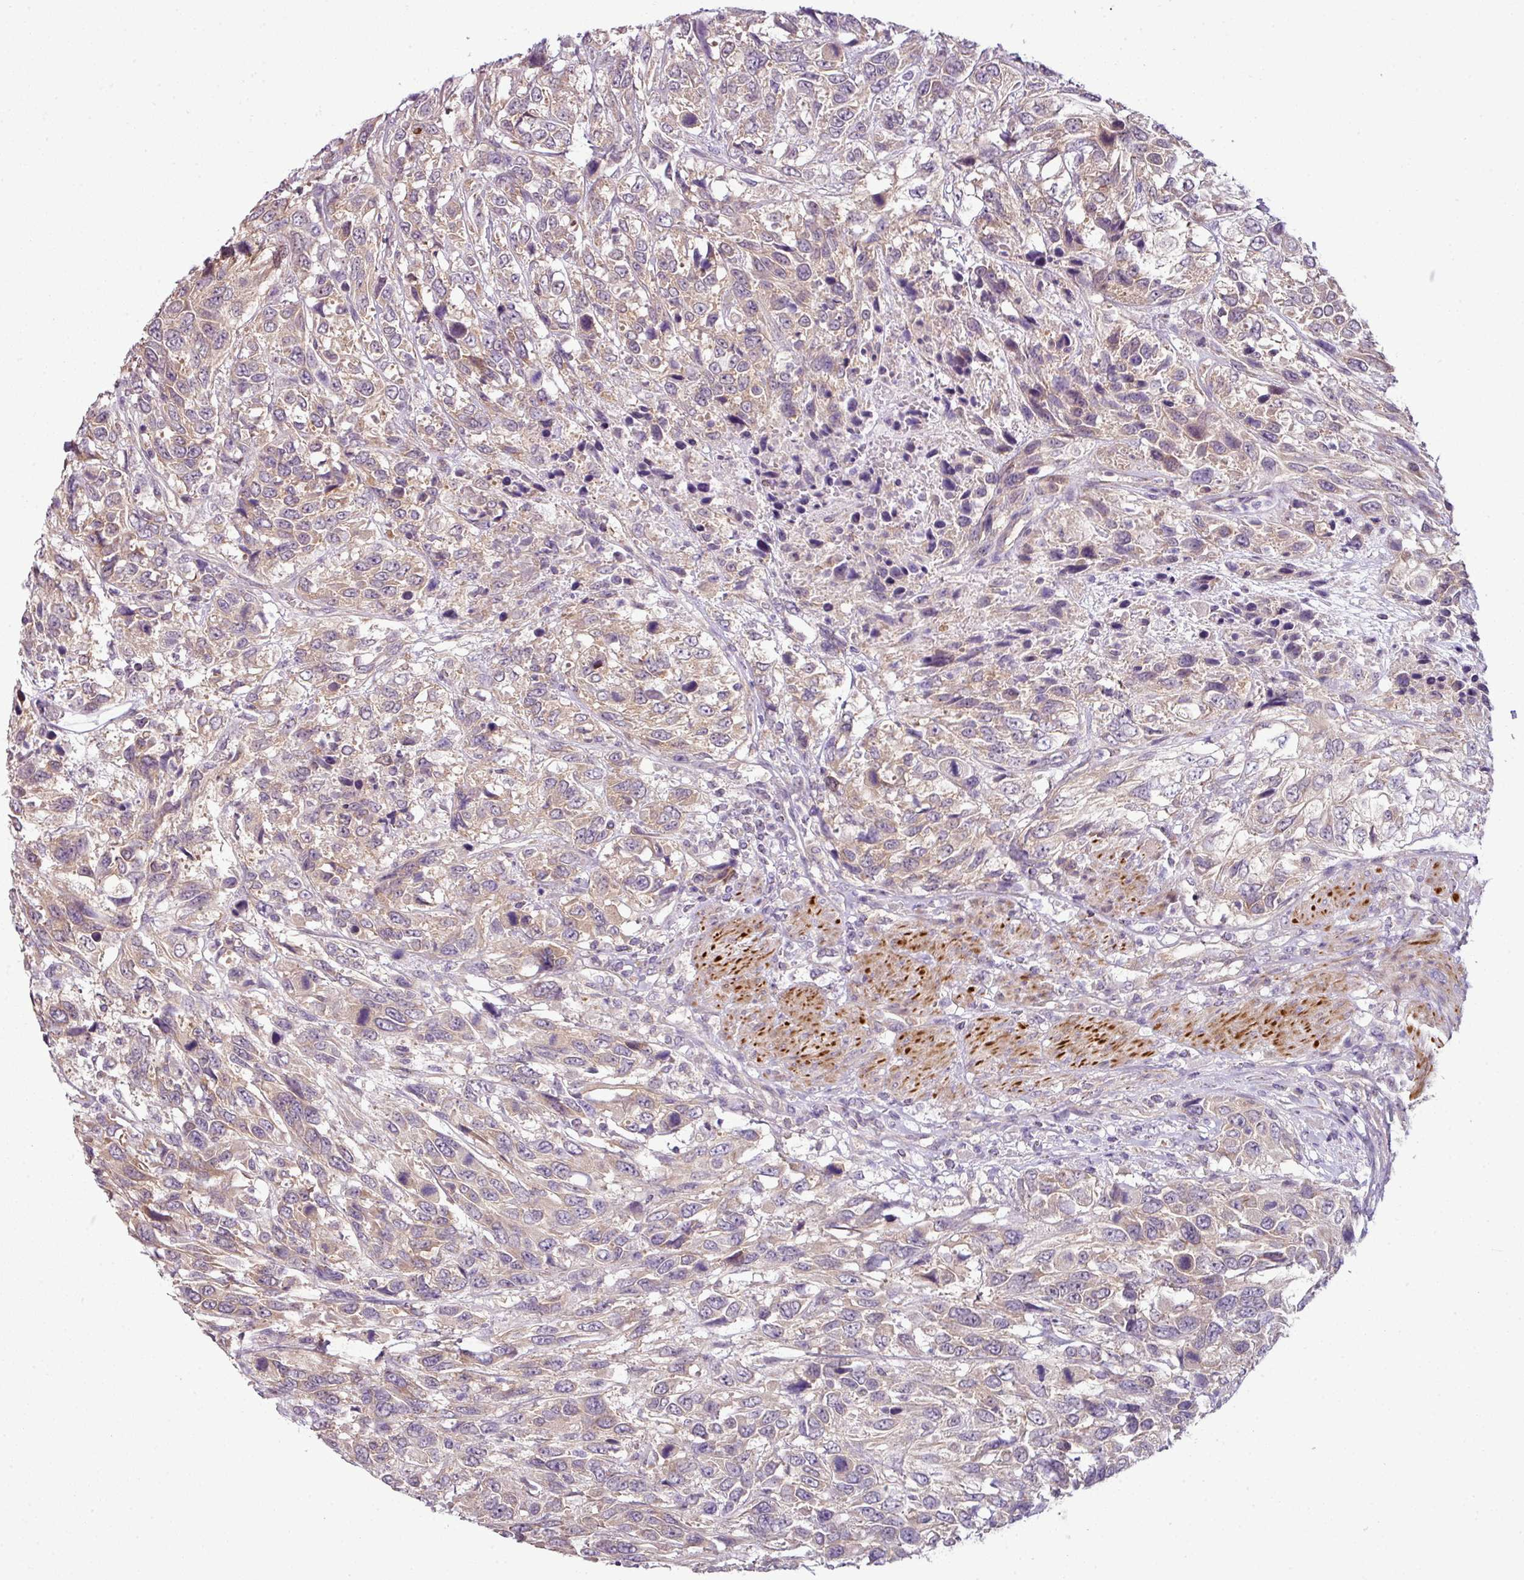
{"staining": {"intensity": "weak", "quantity": "25%-75%", "location": "cytoplasmic/membranous"}, "tissue": "urothelial cancer", "cell_type": "Tumor cells", "image_type": "cancer", "snomed": [{"axis": "morphology", "description": "Urothelial carcinoma, High grade"}, {"axis": "topography", "description": "Urinary bladder"}], "caption": "Protein expression analysis of high-grade urothelial carcinoma shows weak cytoplasmic/membranous expression in approximately 25%-75% of tumor cells. (IHC, brightfield microscopy, high magnification).", "gene": "DERPC", "patient": {"sex": "female", "age": 70}}